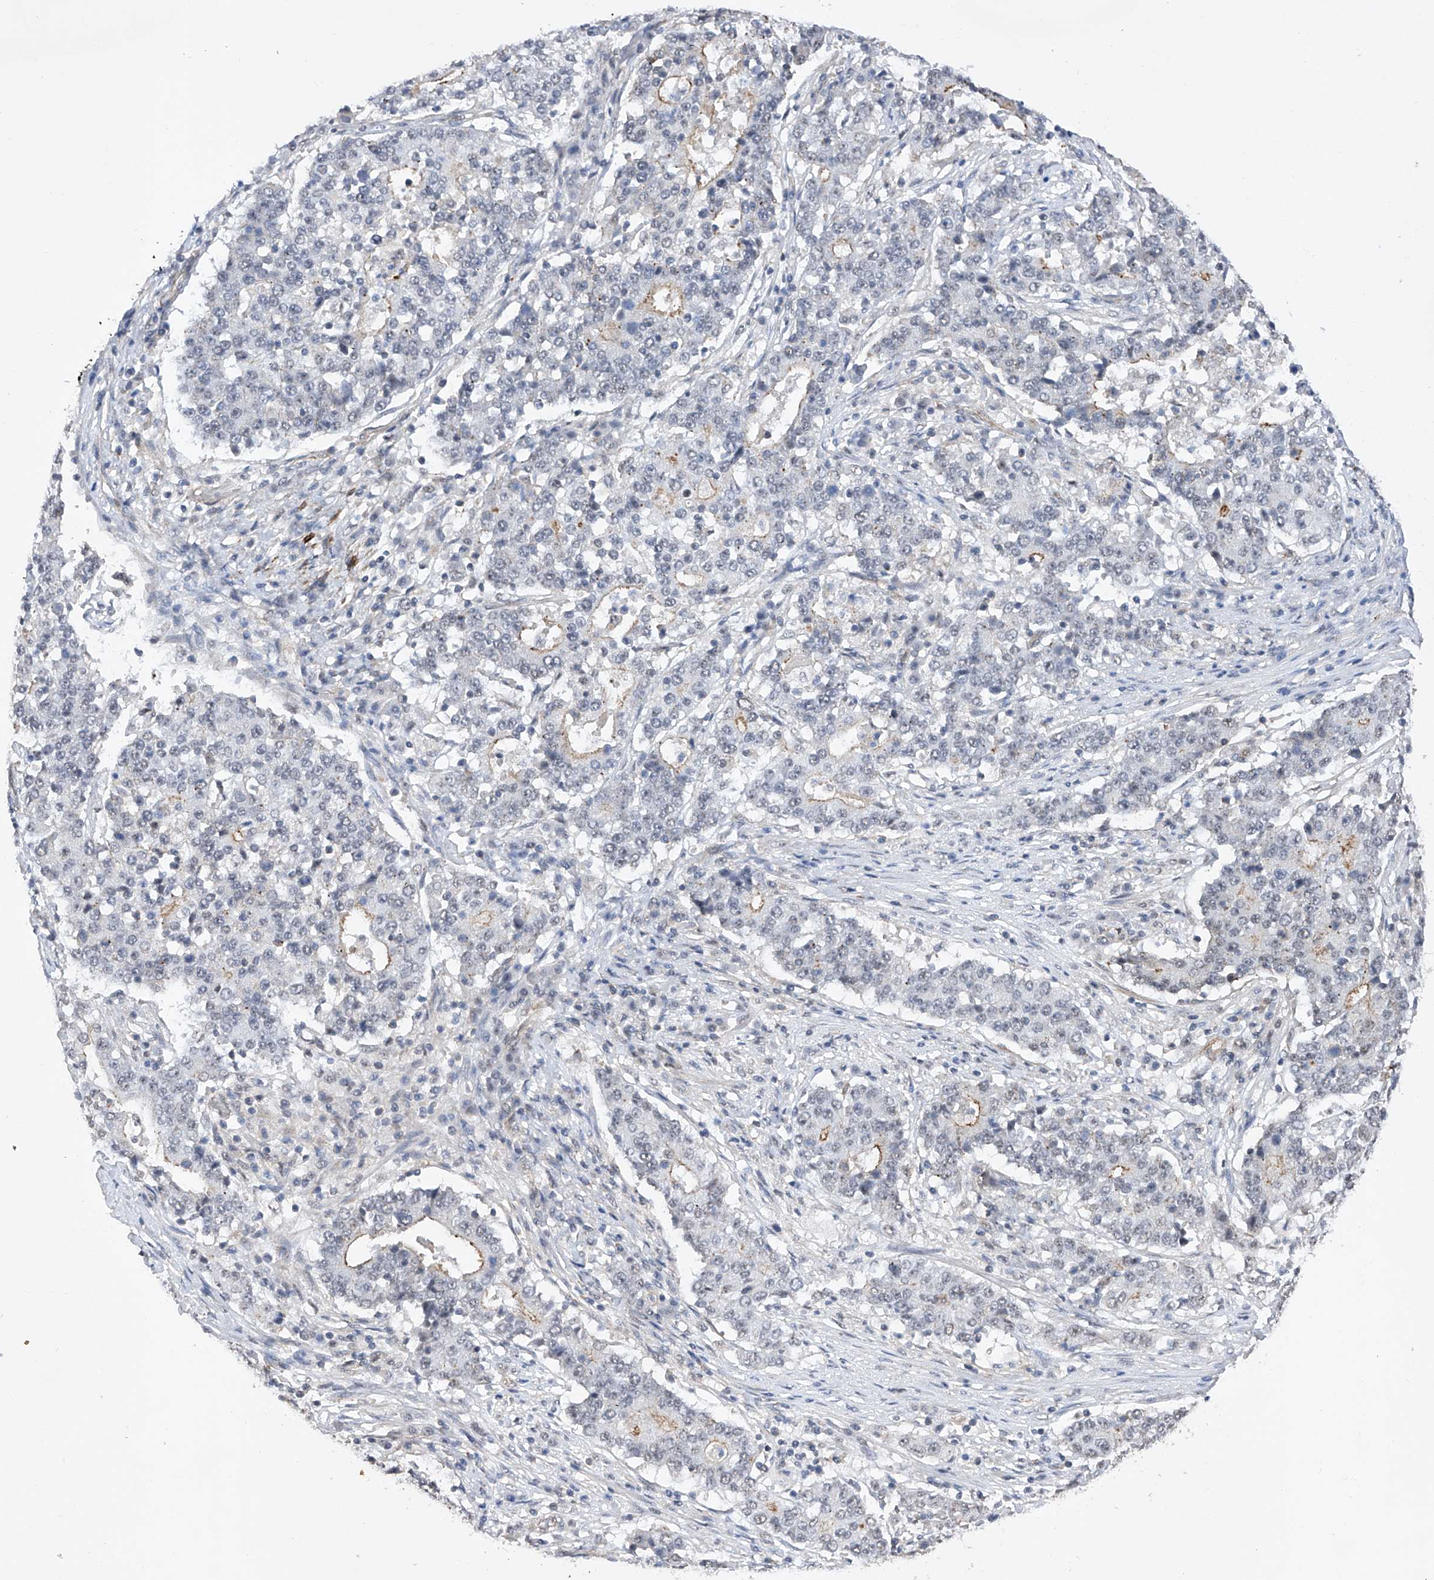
{"staining": {"intensity": "weak", "quantity": "<25%", "location": "cytoplasmic/membranous"}, "tissue": "stomach cancer", "cell_type": "Tumor cells", "image_type": "cancer", "snomed": [{"axis": "morphology", "description": "Adenocarcinoma, NOS"}, {"axis": "topography", "description": "Stomach"}], "caption": "Stomach cancer was stained to show a protein in brown. There is no significant positivity in tumor cells.", "gene": "NFATC4", "patient": {"sex": "male", "age": 59}}